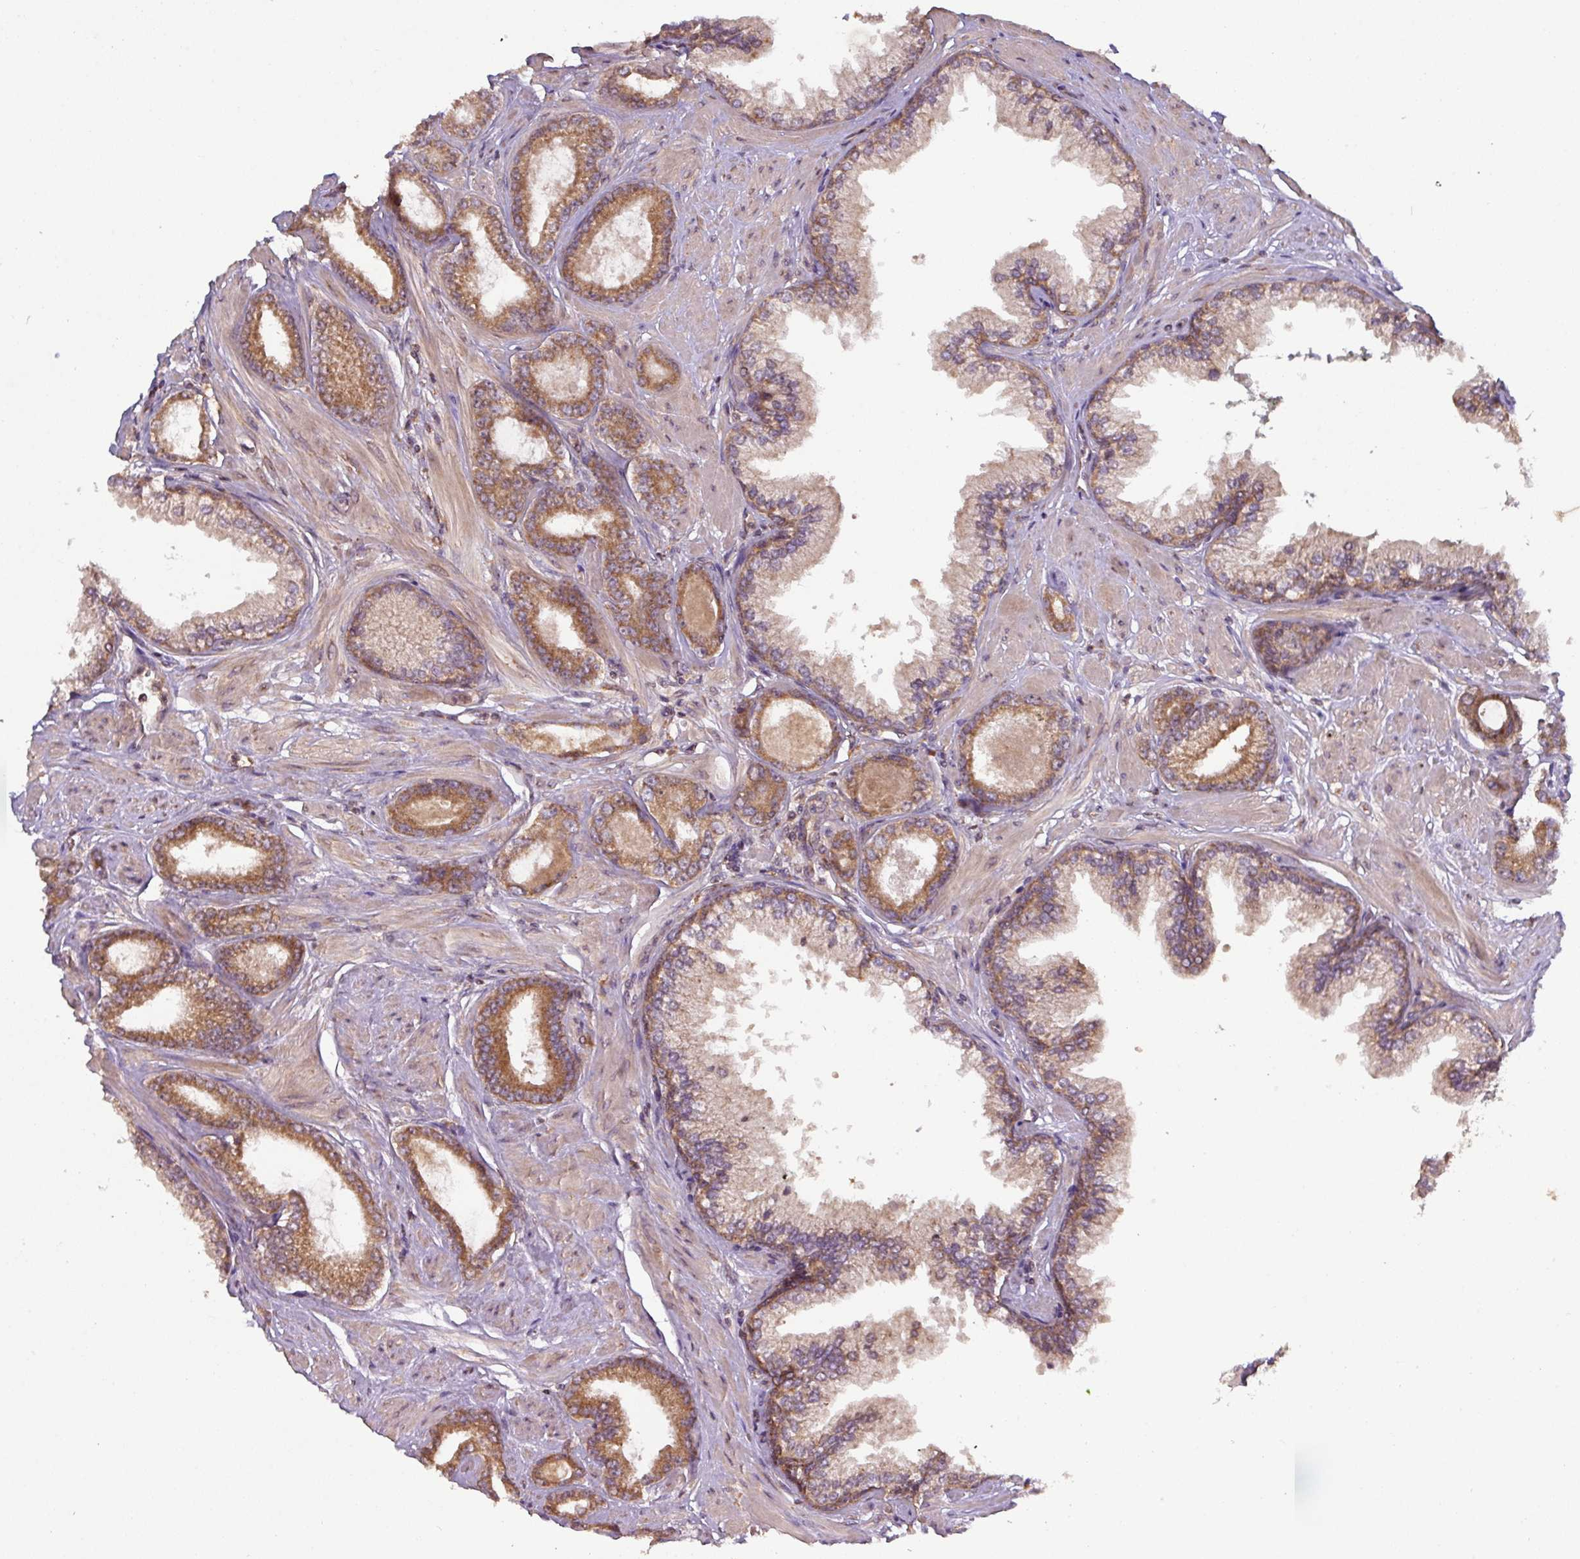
{"staining": {"intensity": "moderate", "quantity": ">75%", "location": "cytoplasmic/membranous"}, "tissue": "prostate cancer", "cell_type": "Tumor cells", "image_type": "cancer", "snomed": [{"axis": "morphology", "description": "Adenocarcinoma, Low grade"}, {"axis": "topography", "description": "Prostate"}], "caption": "The micrograph reveals a brown stain indicating the presence of a protein in the cytoplasmic/membranous of tumor cells in prostate cancer. Ihc stains the protein of interest in brown and the nuclei are stained blue.", "gene": "MRRF", "patient": {"sex": "male", "age": 60}}